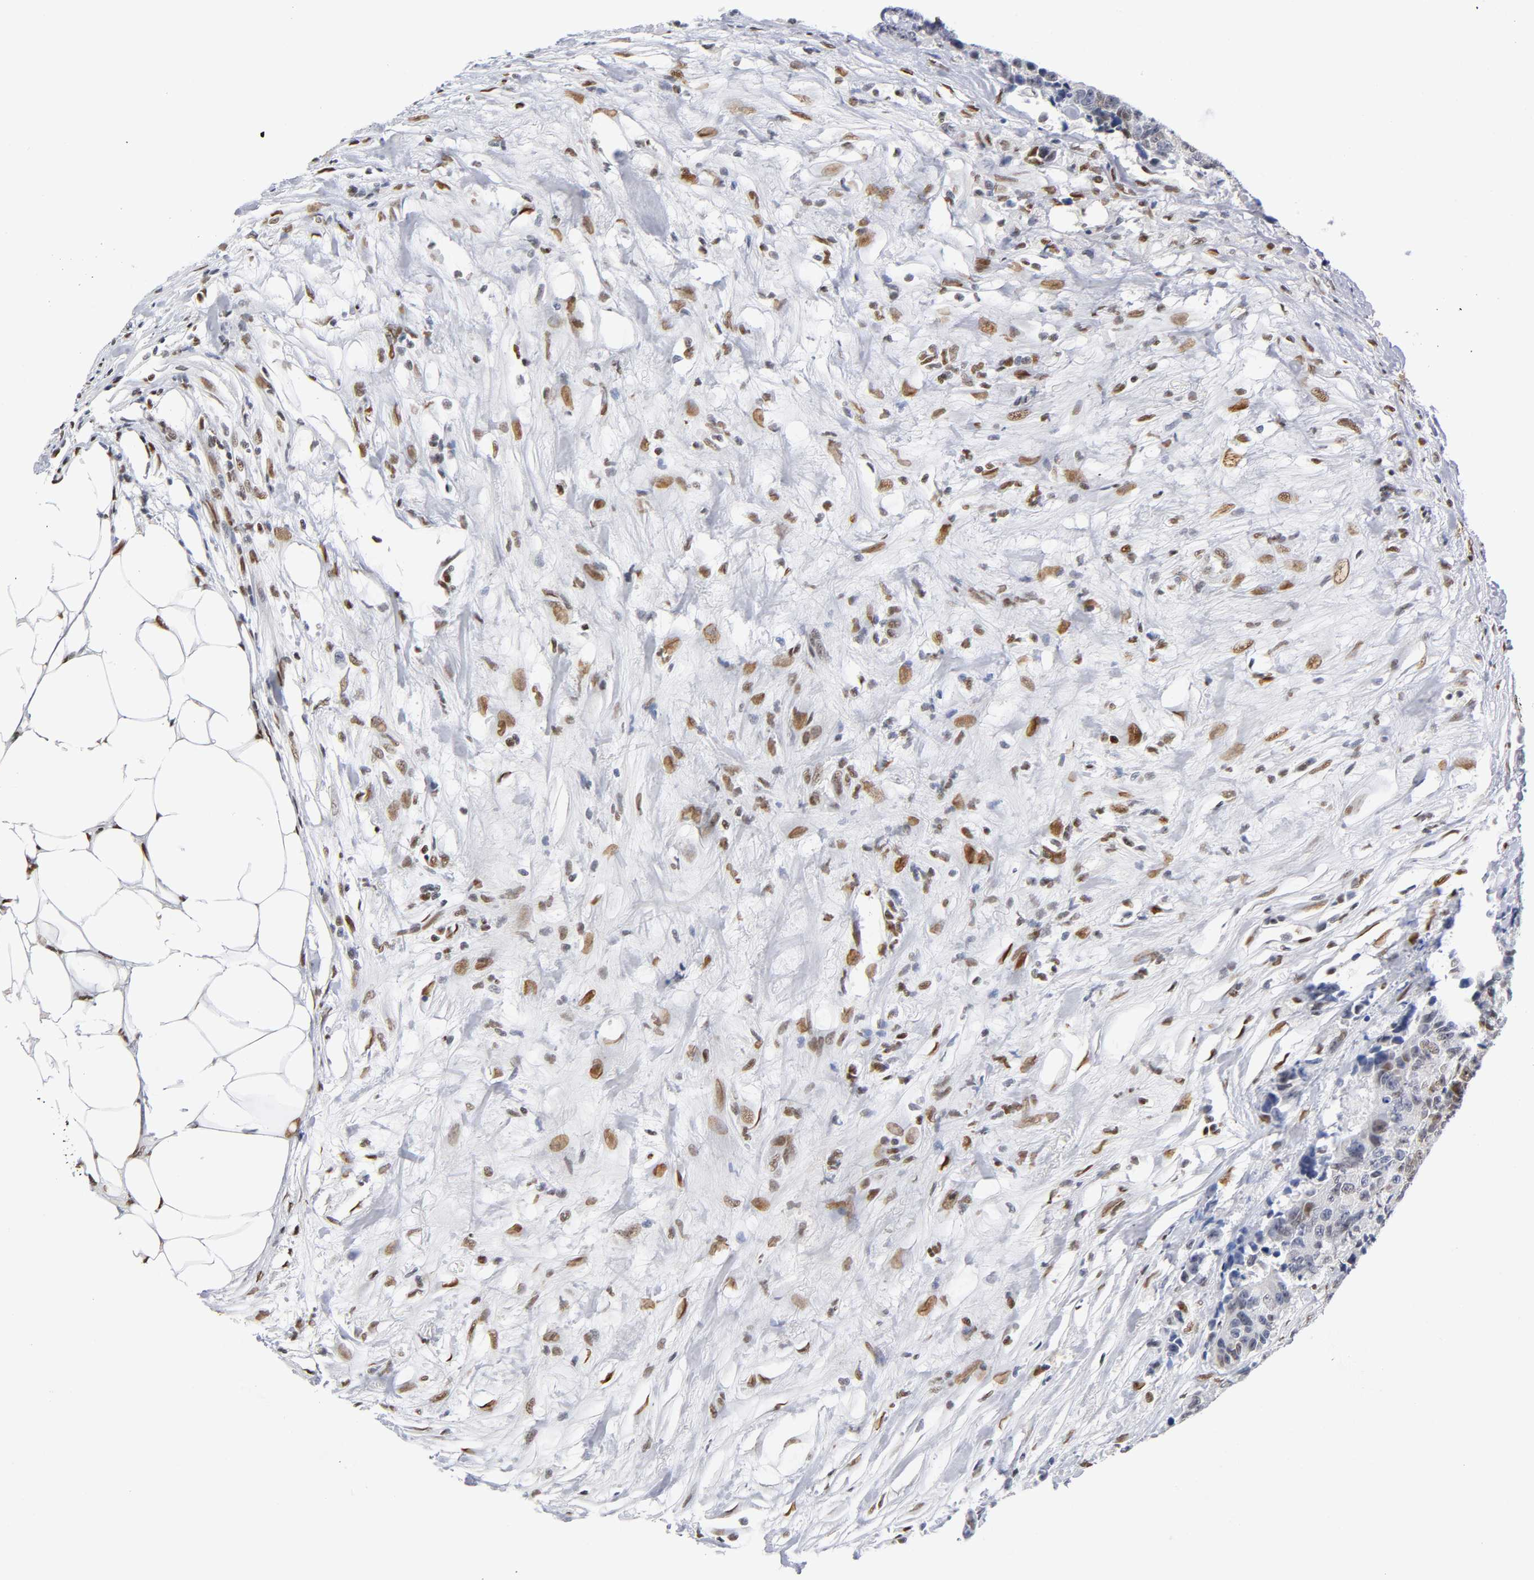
{"staining": {"intensity": "moderate", "quantity": "<25%", "location": "nuclear"}, "tissue": "colorectal cancer", "cell_type": "Tumor cells", "image_type": "cancer", "snomed": [{"axis": "morphology", "description": "Adenocarcinoma, NOS"}, {"axis": "topography", "description": "Colon"}], "caption": "A micrograph of colorectal adenocarcinoma stained for a protein displays moderate nuclear brown staining in tumor cells.", "gene": "NR3C1", "patient": {"sex": "female", "age": 86}}